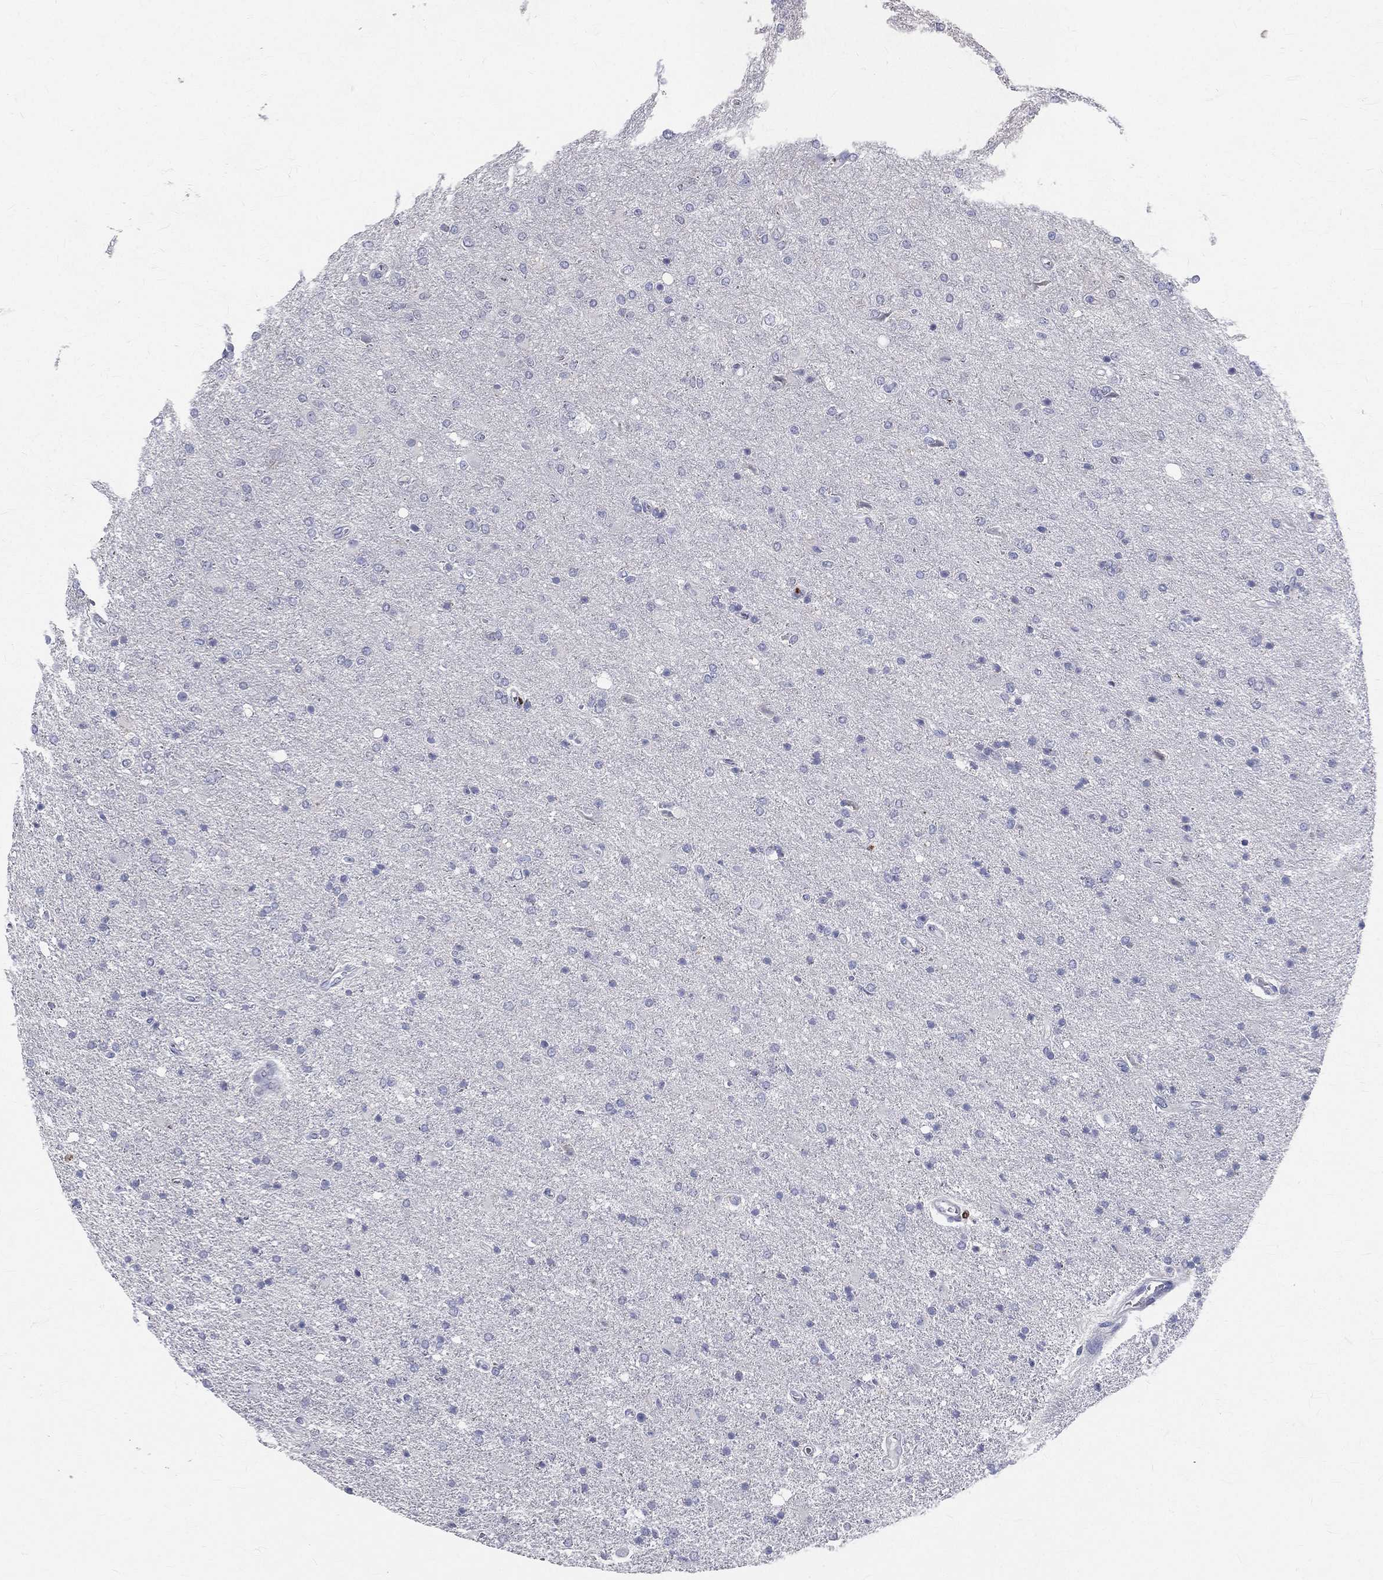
{"staining": {"intensity": "negative", "quantity": "none", "location": "none"}, "tissue": "glioma", "cell_type": "Tumor cells", "image_type": "cancer", "snomed": [{"axis": "morphology", "description": "Glioma, malignant, High grade"}, {"axis": "topography", "description": "Cerebral cortex"}], "caption": "IHC photomicrograph of neoplastic tissue: malignant glioma (high-grade) stained with DAB (3,3'-diaminobenzidine) displays no significant protein positivity in tumor cells. (Brightfield microscopy of DAB (3,3'-diaminobenzidine) IHC at high magnification).", "gene": "CTSW", "patient": {"sex": "male", "age": 70}}